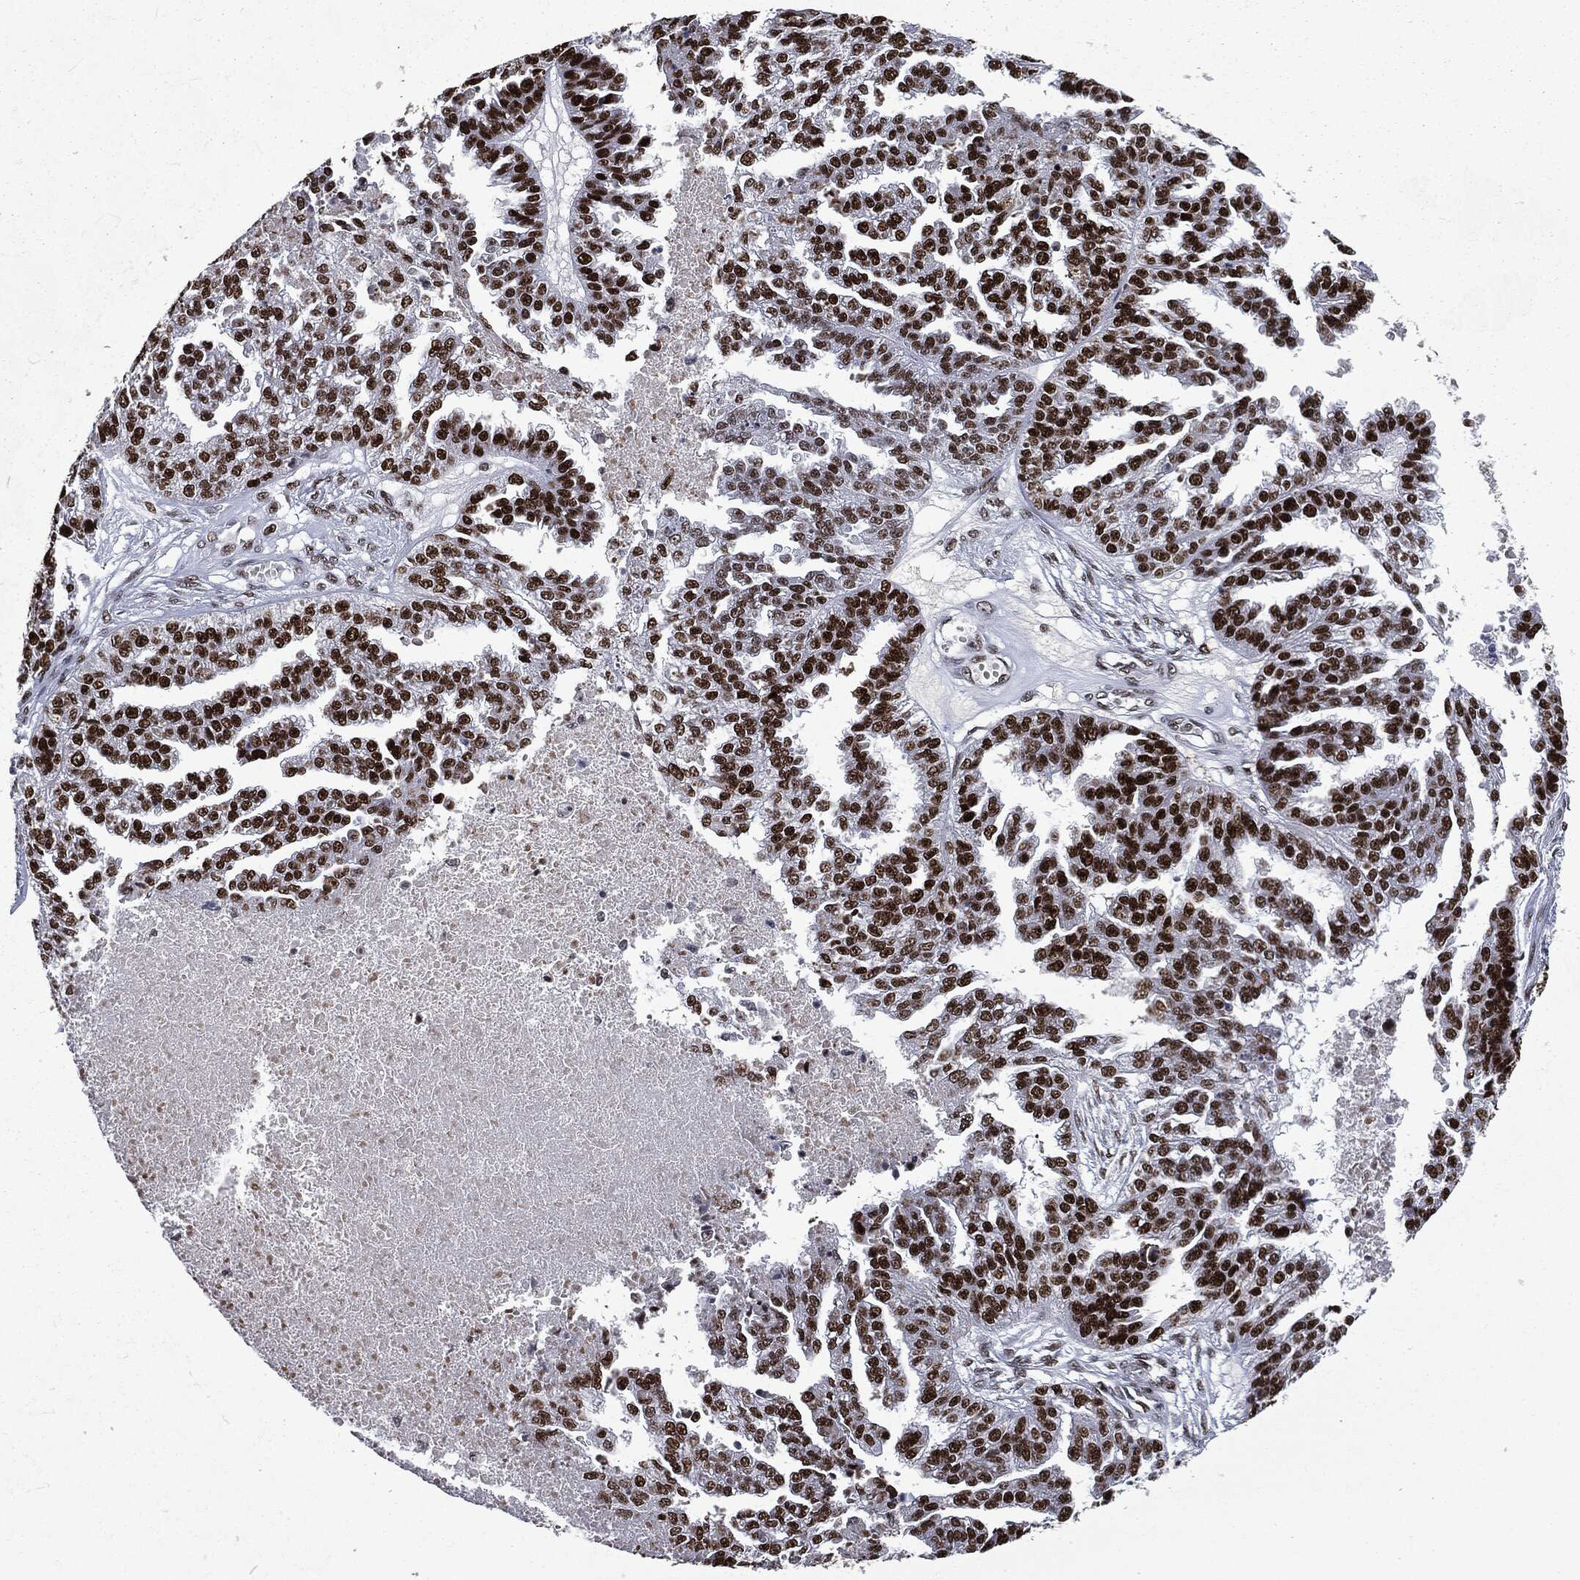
{"staining": {"intensity": "strong", "quantity": ">75%", "location": "nuclear"}, "tissue": "ovarian cancer", "cell_type": "Tumor cells", "image_type": "cancer", "snomed": [{"axis": "morphology", "description": "Cystadenocarcinoma, serous, NOS"}, {"axis": "topography", "description": "Ovary"}], "caption": "IHC of human serous cystadenocarcinoma (ovarian) displays high levels of strong nuclear expression in about >75% of tumor cells.", "gene": "MSH2", "patient": {"sex": "female", "age": 58}}